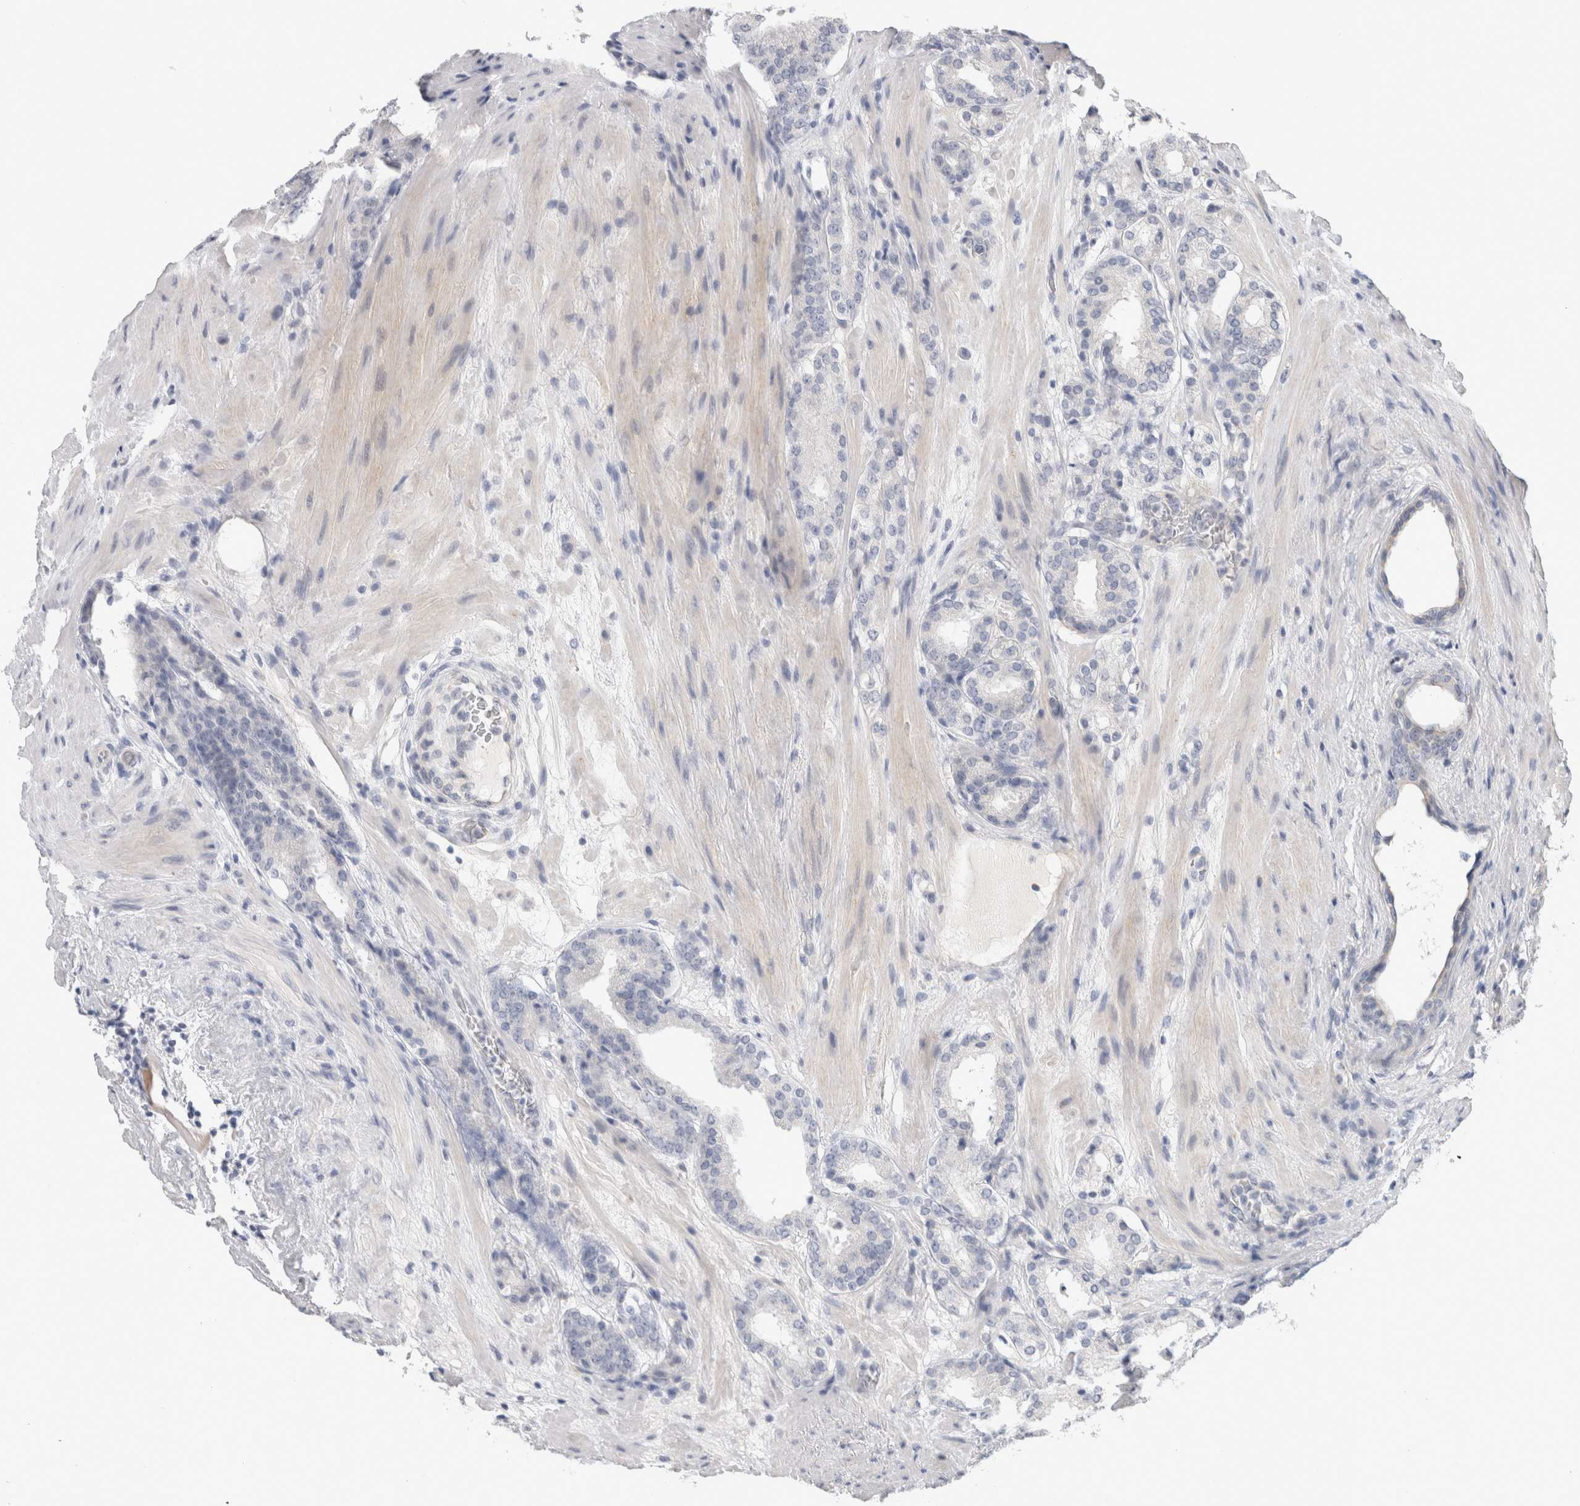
{"staining": {"intensity": "negative", "quantity": "none", "location": "none"}, "tissue": "prostate cancer", "cell_type": "Tumor cells", "image_type": "cancer", "snomed": [{"axis": "morphology", "description": "Adenocarcinoma, Low grade"}, {"axis": "topography", "description": "Prostate"}], "caption": "Prostate cancer stained for a protein using IHC reveals no expression tumor cells.", "gene": "AFP", "patient": {"sex": "male", "age": 69}}